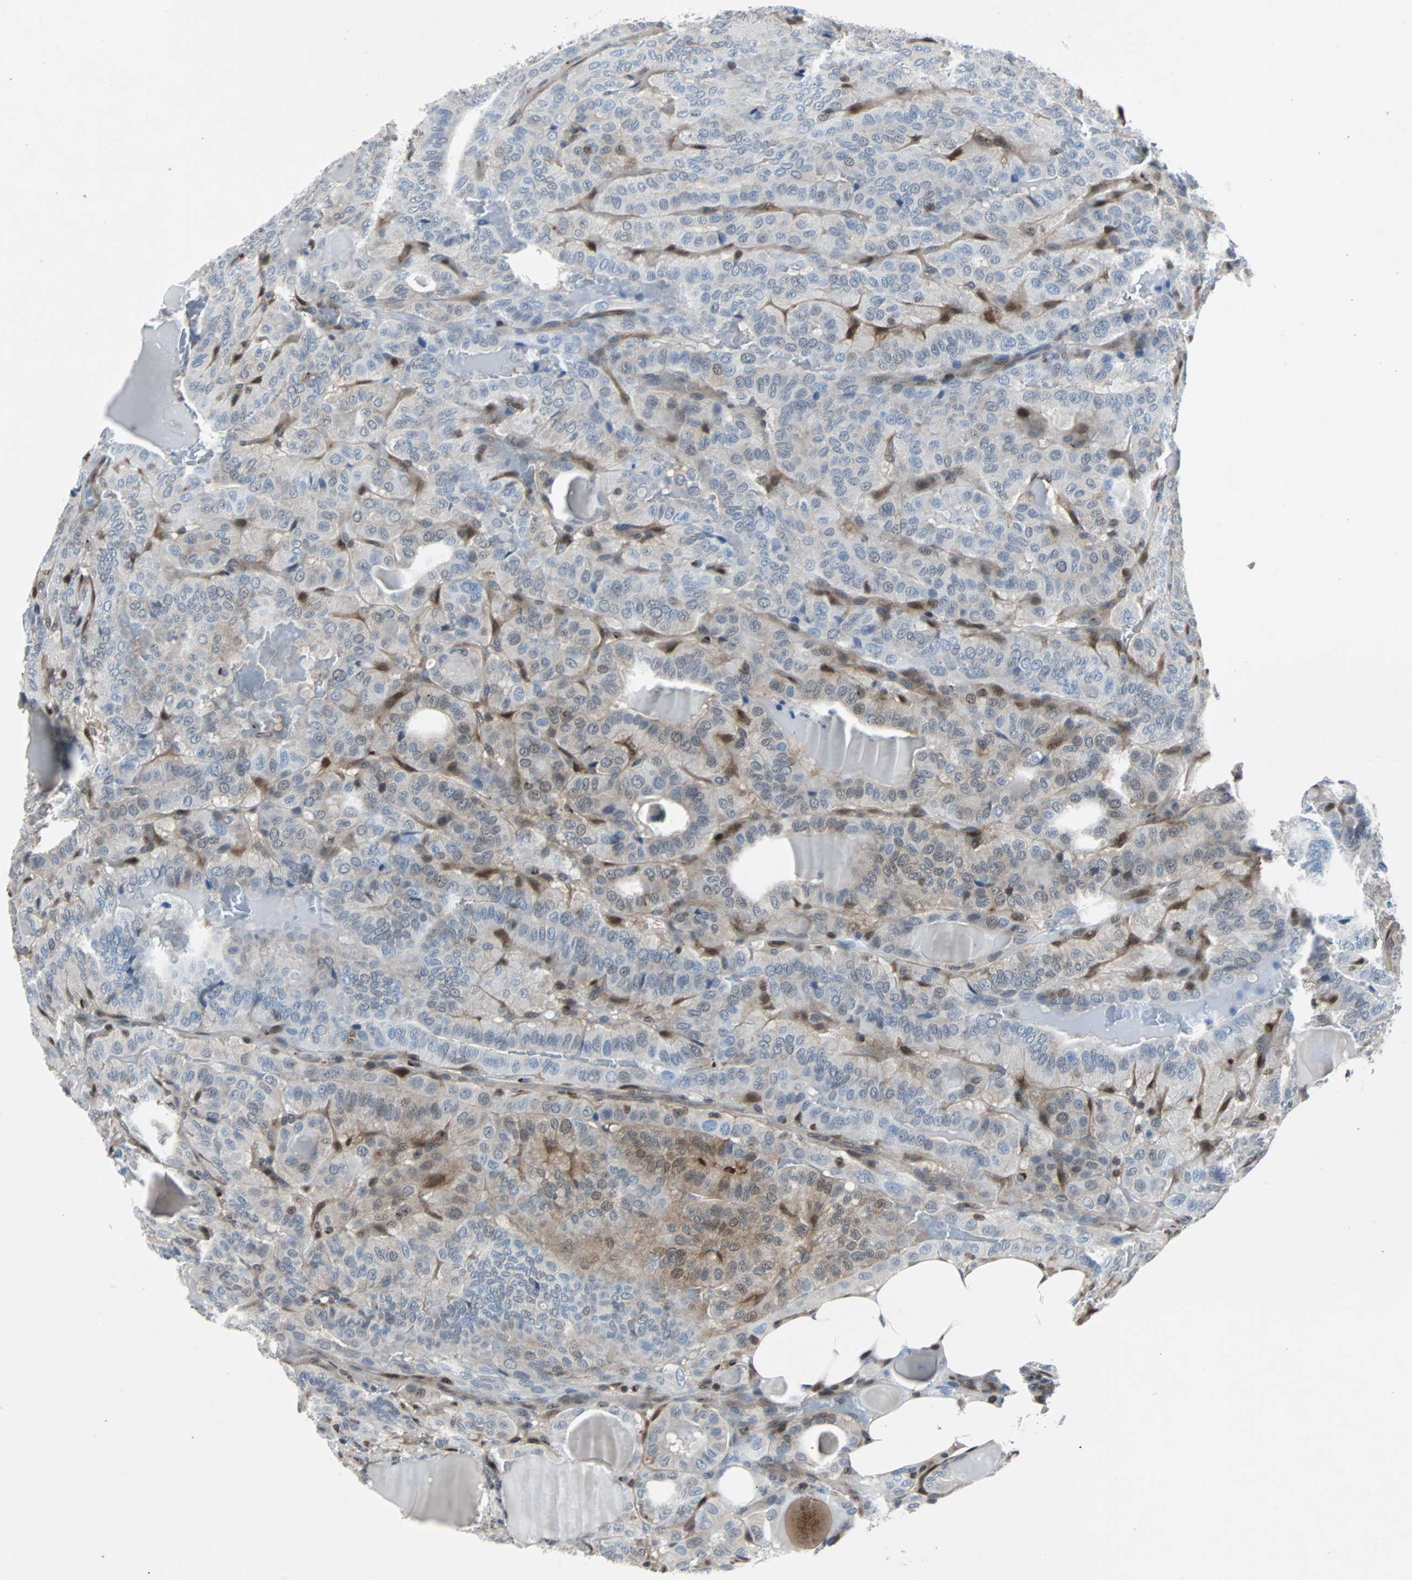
{"staining": {"intensity": "weak", "quantity": "<25%", "location": "cytoplasmic/membranous,nuclear"}, "tissue": "thyroid cancer", "cell_type": "Tumor cells", "image_type": "cancer", "snomed": [{"axis": "morphology", "description": "Papillary adenocarcinoma, NOS"}, {"axis": "topography", "description": "Thyroid gland"}], "caption": "An image of thyroid cancer (papillary adenocarcinoma) stained for a protein reveals no brown staining in tumor cells.", "gene": "MAP2K6", "patient": {"sex": "male", "age": 77}}